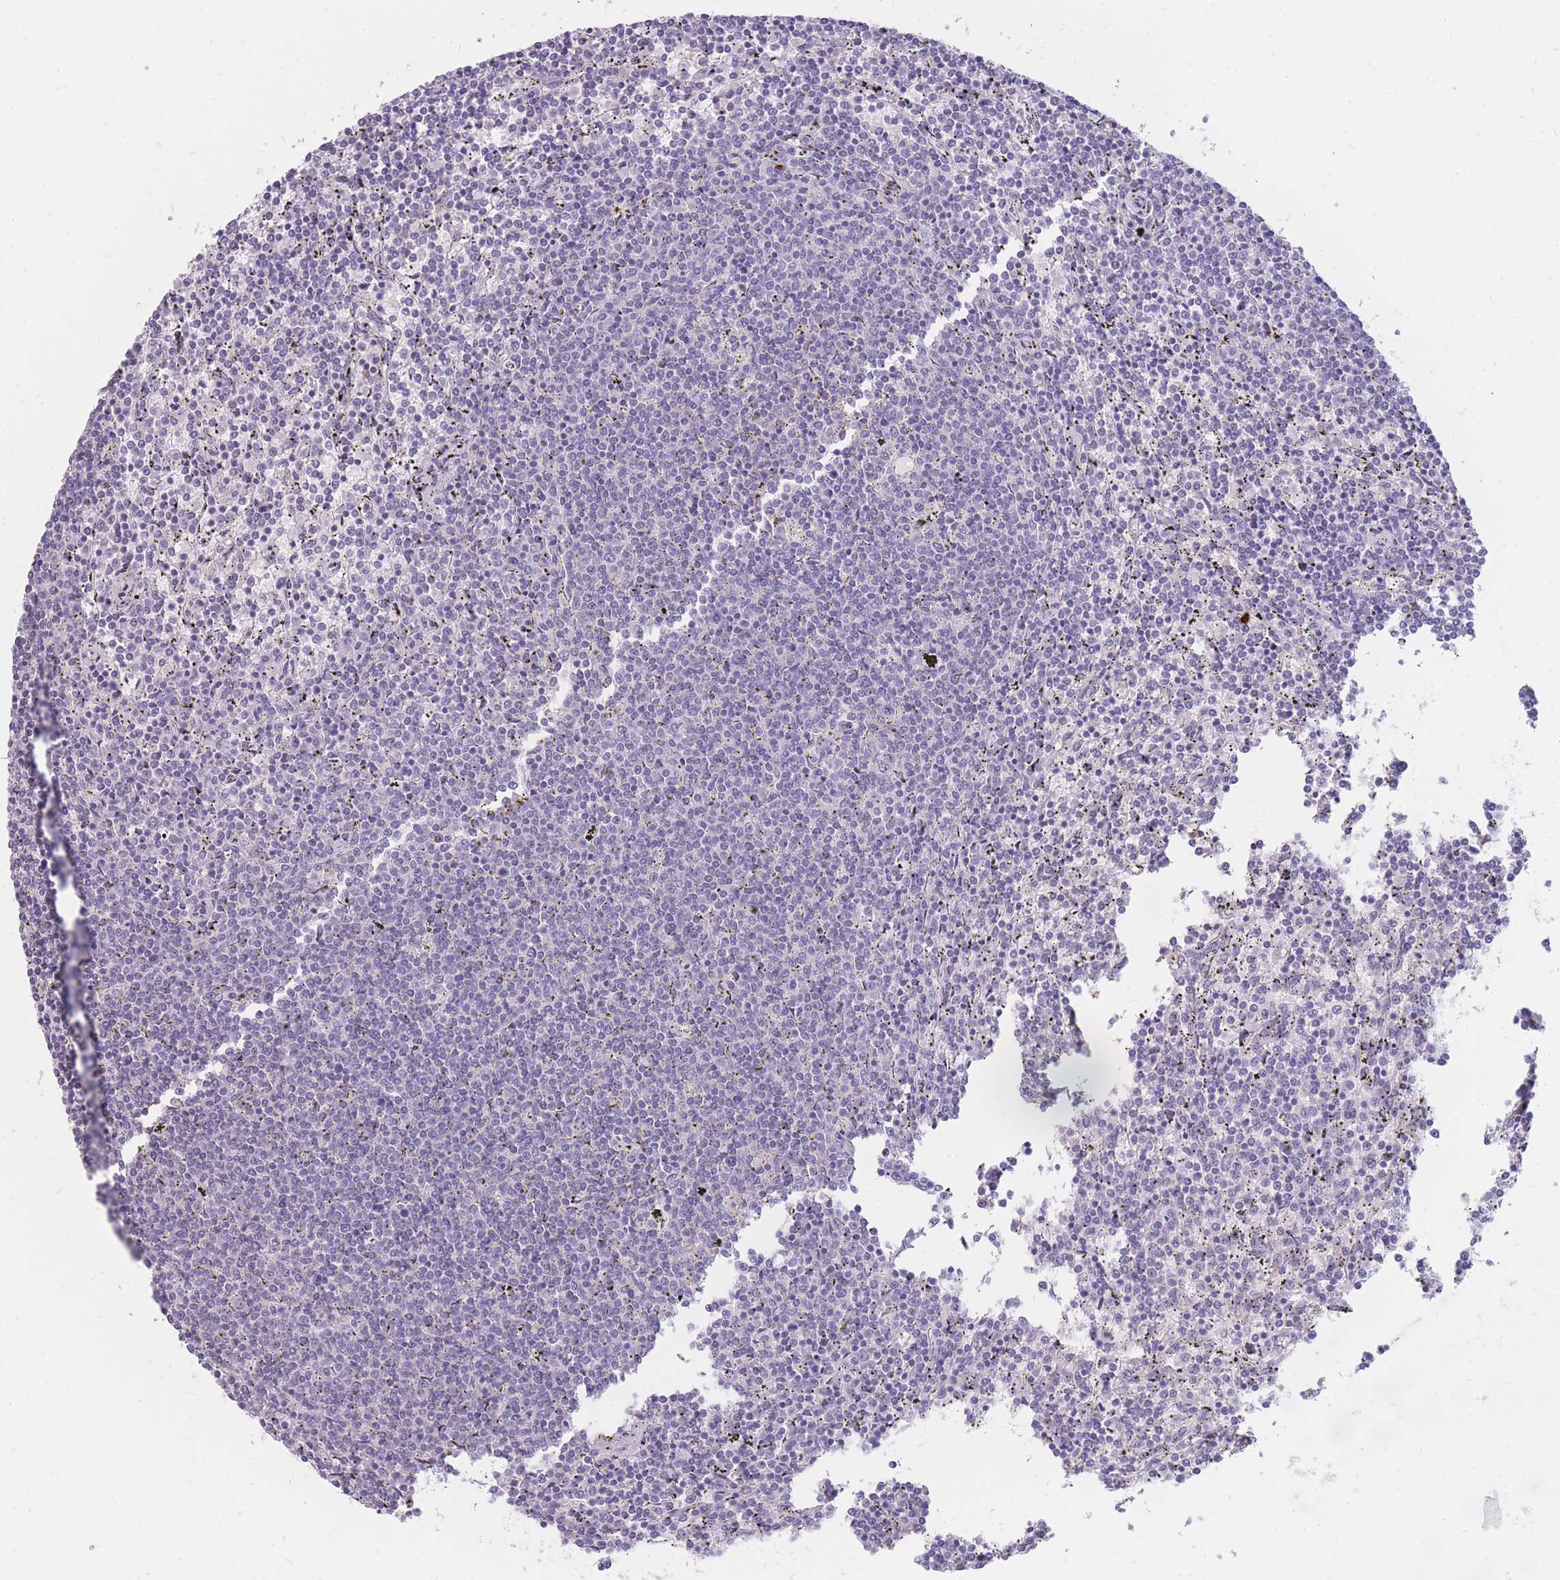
{"staining": {"intensity": "negative", "quantity": "none", "location": "none"}, "tissue": "lymphoma", "cell_type": "Tumor cells", "image_type": "cancer", "snomed": [{"axis": "morphology", "description": "Malignant lymphoma, non-Hodgkin's type, Low grade"}, {"axis": "topography", "description": "Spleen"}], "caption": "Low-grade malignant lymphoma, non-Hodgkin's type was stained to show a protein in brown. There is no significant expression in tumor cells. Brightfield microscopy of IHC stained with DAB (3,3'-diaminobenzidine) (brown) and hematoxylin (blue), captured at high magnification.", "gene": "TPSD1", "patient": {"sex": "female", "age": 50}}